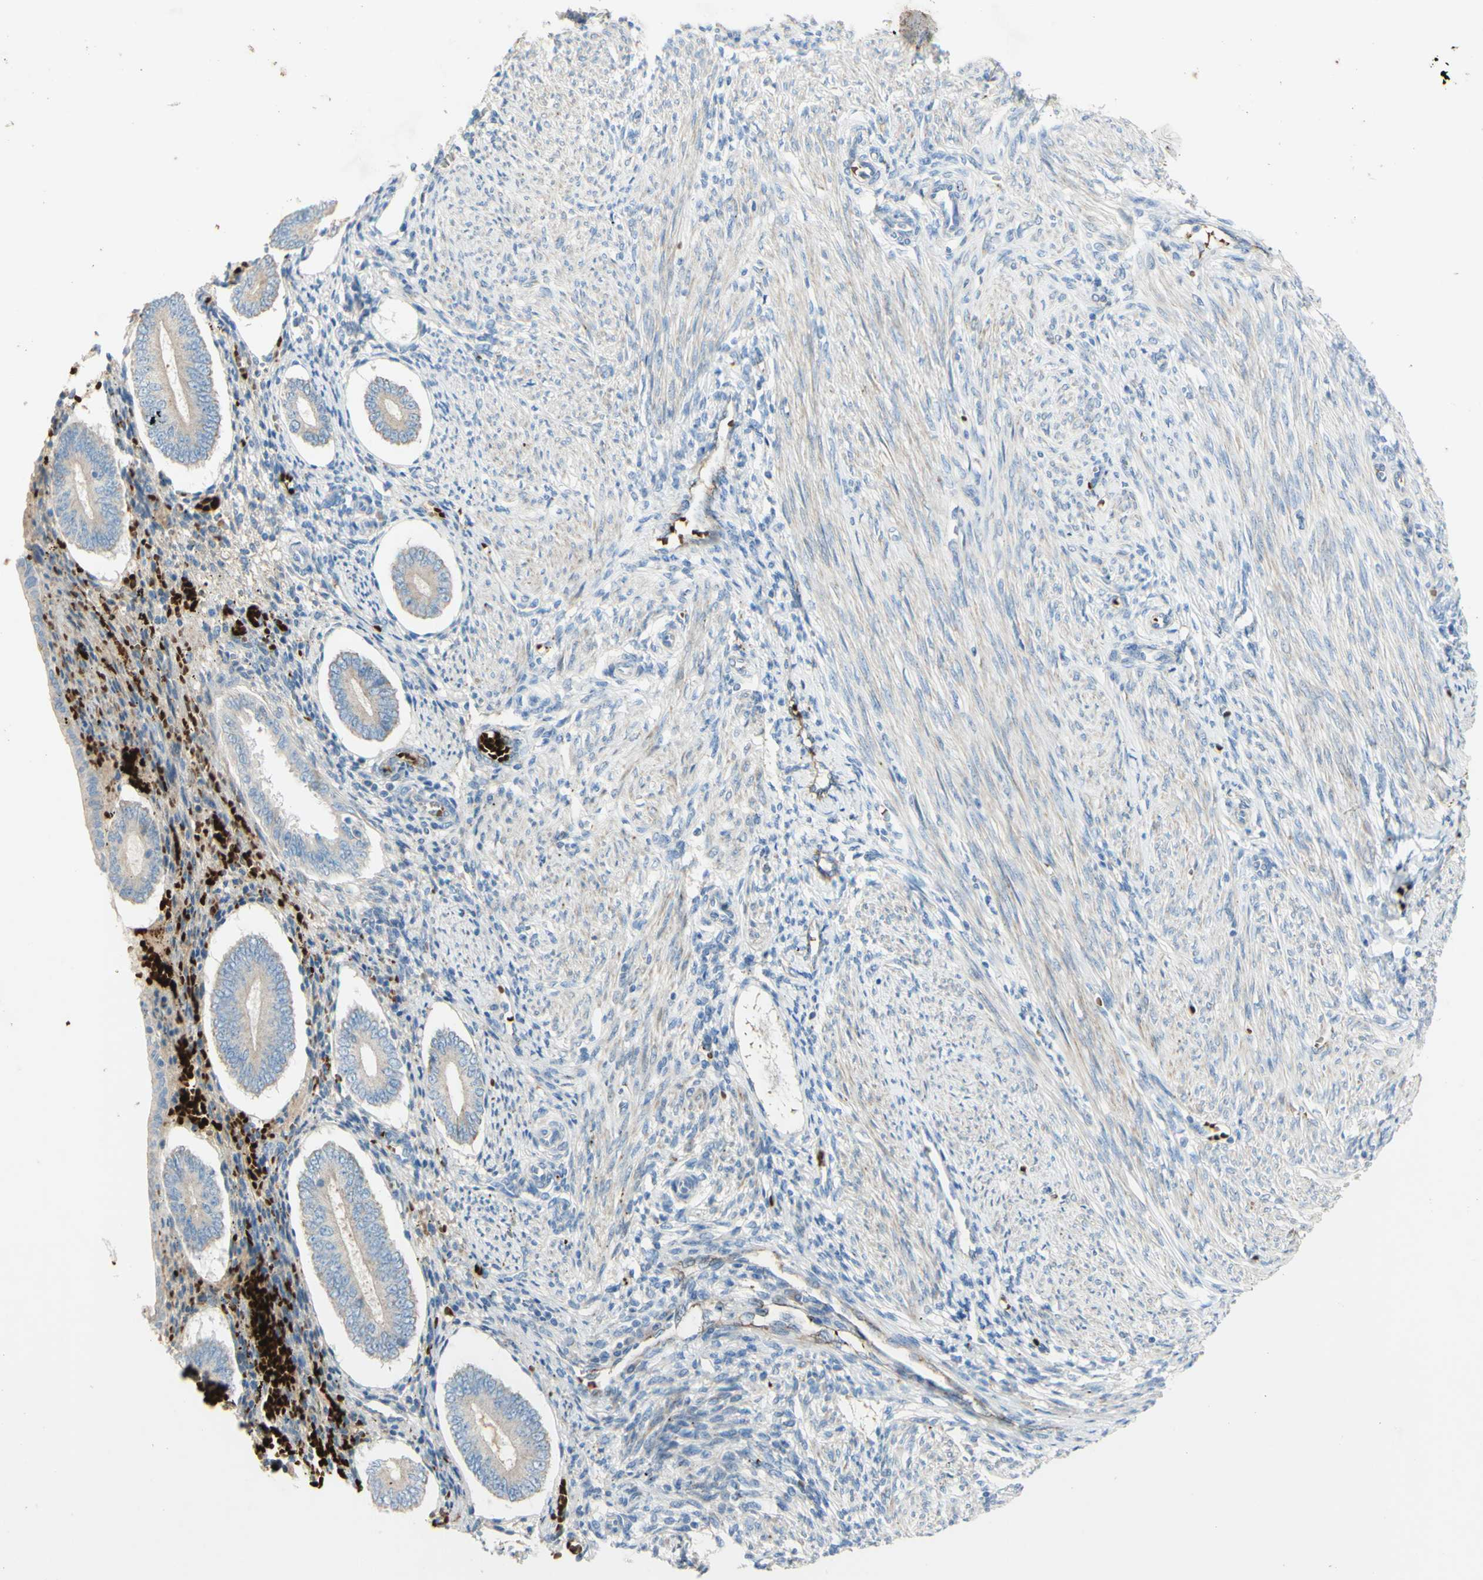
{"staining": {"intensity": "weak", "quantity": "25%-75%", "location": "cytoplasmic/membranous"}, "tissue": "endometrium", "cell_type": "Cells in endometrial stroma", "image_type": "normal", "snomed": [{"axis": "morphology", "description": "Normal tissue, NOS"}, {"axis": "topography", "description": "Endometrium"}], "caption": "Immunohistochemical staining of normal human endometrium exhibits 25%-75% levels of weak cytoplasmic/membranous protein expression in about 25%-75% of cells in endometrial stroma.", "gene": "GAN", "patient": {"sex": "female", "age": 42}}